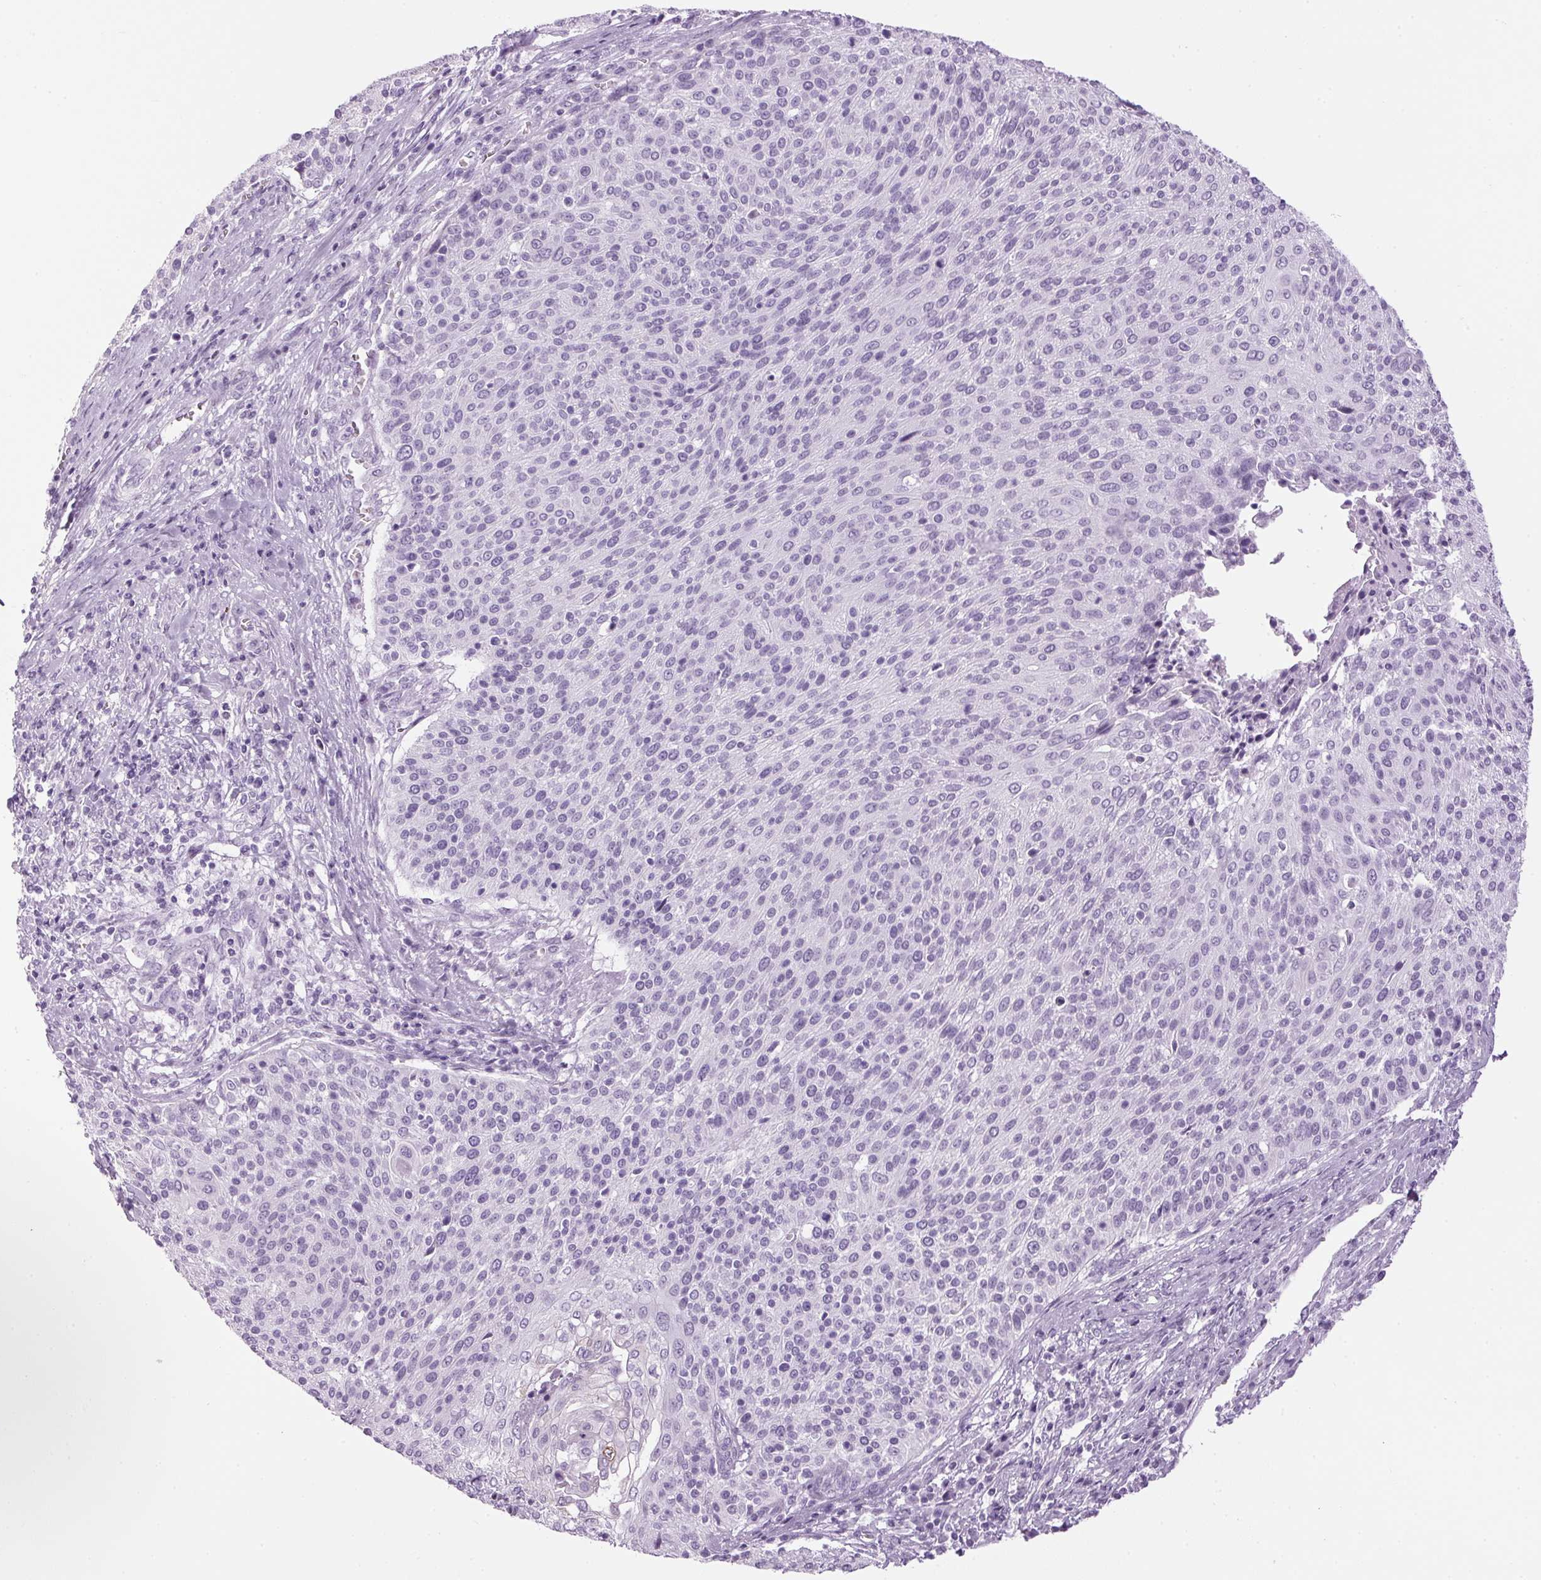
{"staining": {"intensity": "negative", "quantity": "none", "location": "none"}, "tissue": "cervical cancer", "cell_type": "Tumor cells", "image_type": "cancer", "snomed": [{"axis": "morphology", "description": "Squamous cell carcinoma, NOS"}, {"axis": "topography", "description": "Cervix"}], "caption": "This is an immunohistochemistry (IHC) micrograph of human cervical squamous cell carcinoma. There is no positivity in tumor cells.", "gene": "PPP1R1A", "patient": {"sex": "female", "age": 31}}